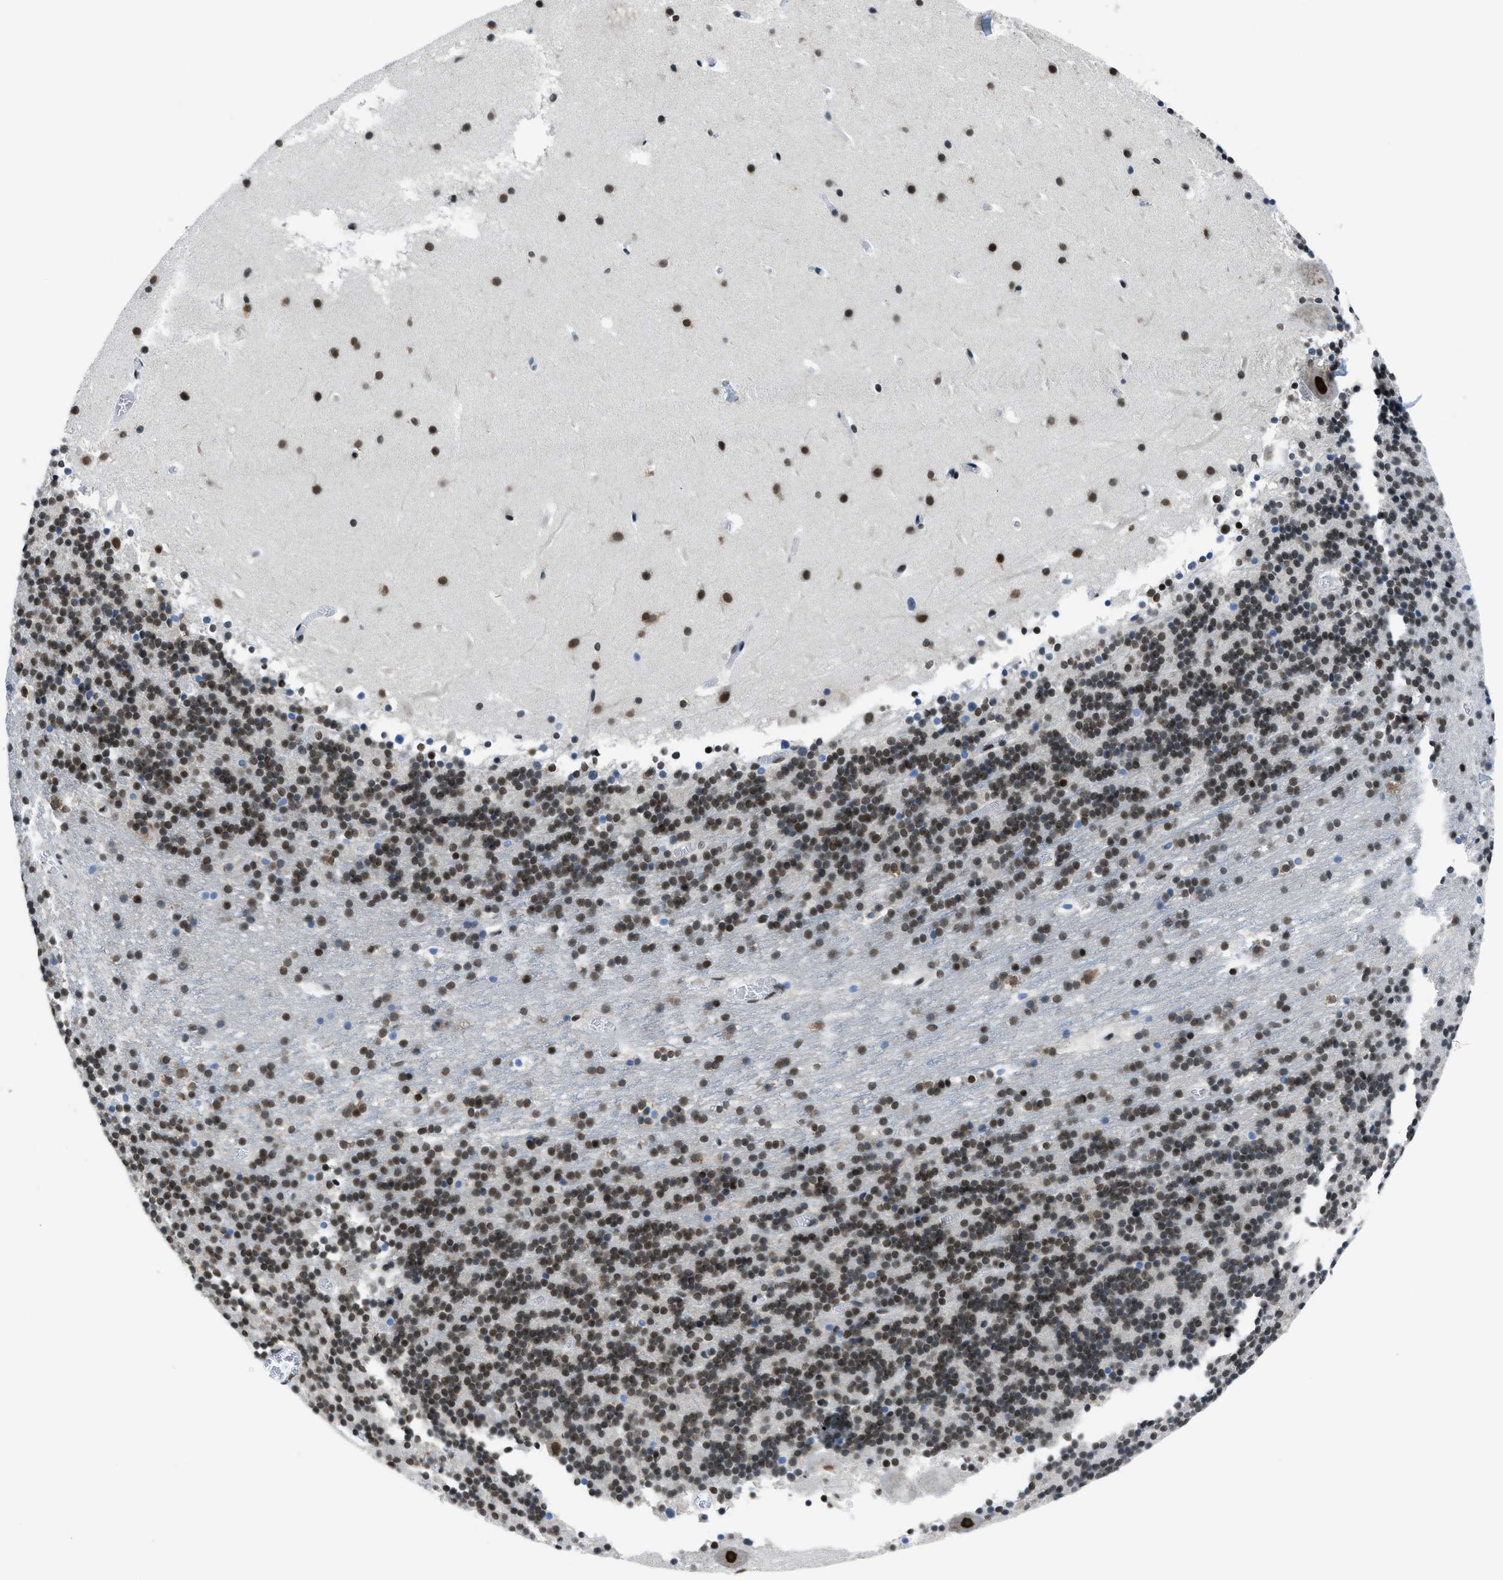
{"staining": {"intensity": "moderate", "quantity": "25%-75%", "location": "nuclear"}, "tissue": "cerebellum", "cell_type": "Cells in granular layer", "image_type": "normal", "snomed": [{"axis": "morphology", "description": "Normal tissue, NOS"}, {"axis": "topography", "description": "Cerebellum"}], "caption": "Human cerebellum stained with a brown dye exhibits moderate nuclear positive expression in approximately 25%-75% of cells in granular layer.", "gene": "GATAD2B", "patient": {"sex": "male", "age": 45}}